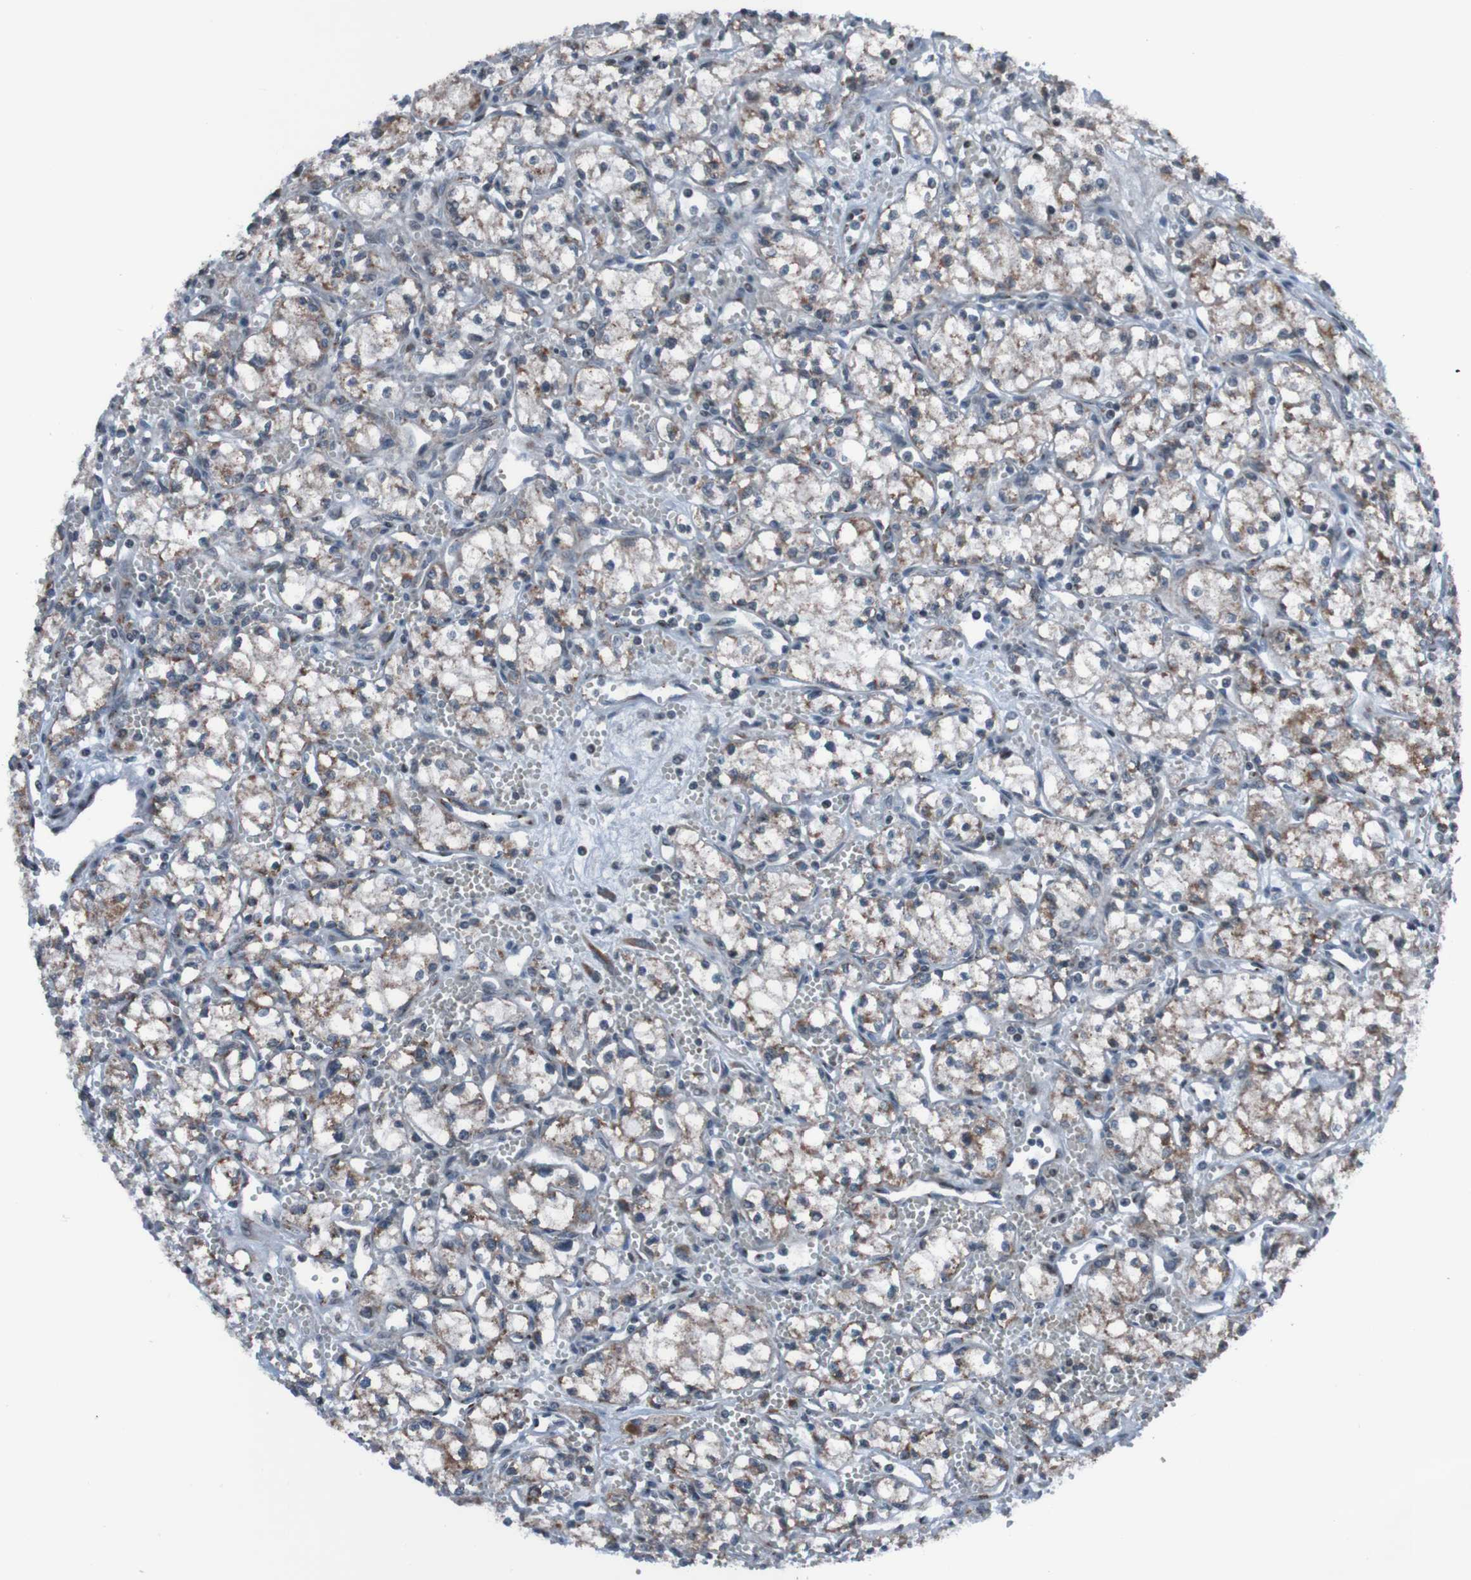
{"staining": {"intensity": "moderate", "quantity": "<25%", "location": "cytoplasmic/membranous"}, "tissue": "renal cancer", "cell_type": "Tumor cells", "image_type": "cancer", "snomed": [{"axis": "morphology", "description": "Normal tissue, NOS"}, {"axis": "morphology", "description": "Adenocarcinoma, NOS"}, {"axis": "topography", "description": "Kidney"}], "caption": "Moderate cytoplasmic/membranous positivity is appreciated in about <25% of tumor cells in renal adenocarcinoma.", "gene": "UNG", "patient": {"sex": "male", "age": 59}}